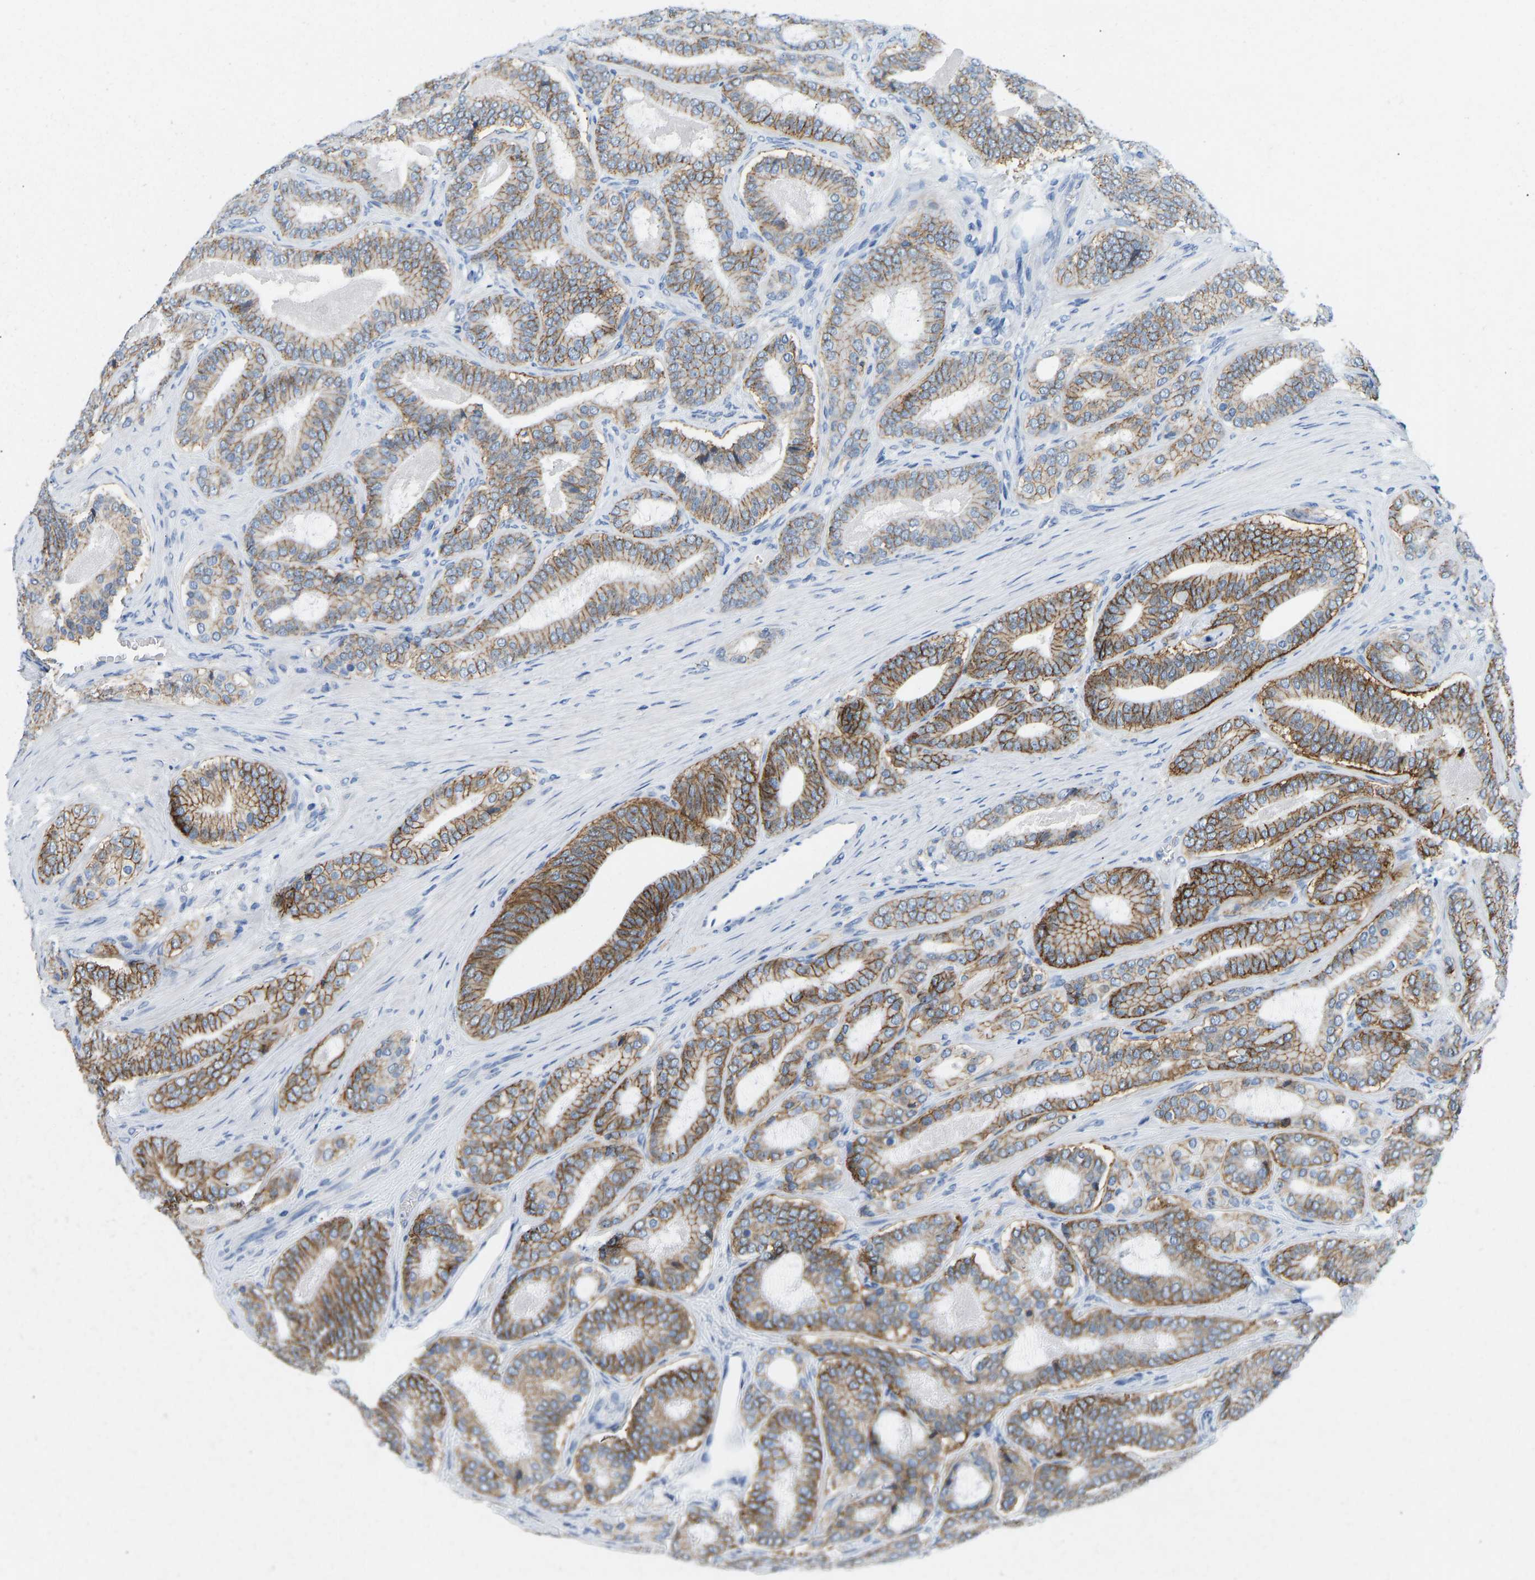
{"staining": {"intensity": "moderate", "quantity": ">75%", "location": "cytoplasmic/membranous"}, "tissue": "prostate cancer", "cell_type": "Tumor cells", "image_type": "cancer", "snomed": [{"axis": "morphology", "description": "Adenocarcinoma, High grade"}, {"axis": "topography", "description": "Prostate"}], "caption": "High-magnification brightfield microscopy of prostate adenocarcinoma (high-grade) stained with DAB (3,3'-diaminobenzidine) (brown) and counterstained with hematoxylin (blue). tumor cells exhibit moderate cytoplasmic/membranous positivity is seen in approximately>75% of cells.", "gene": "ATP1A1", "patient": {"sex": "male", "age": 60}}